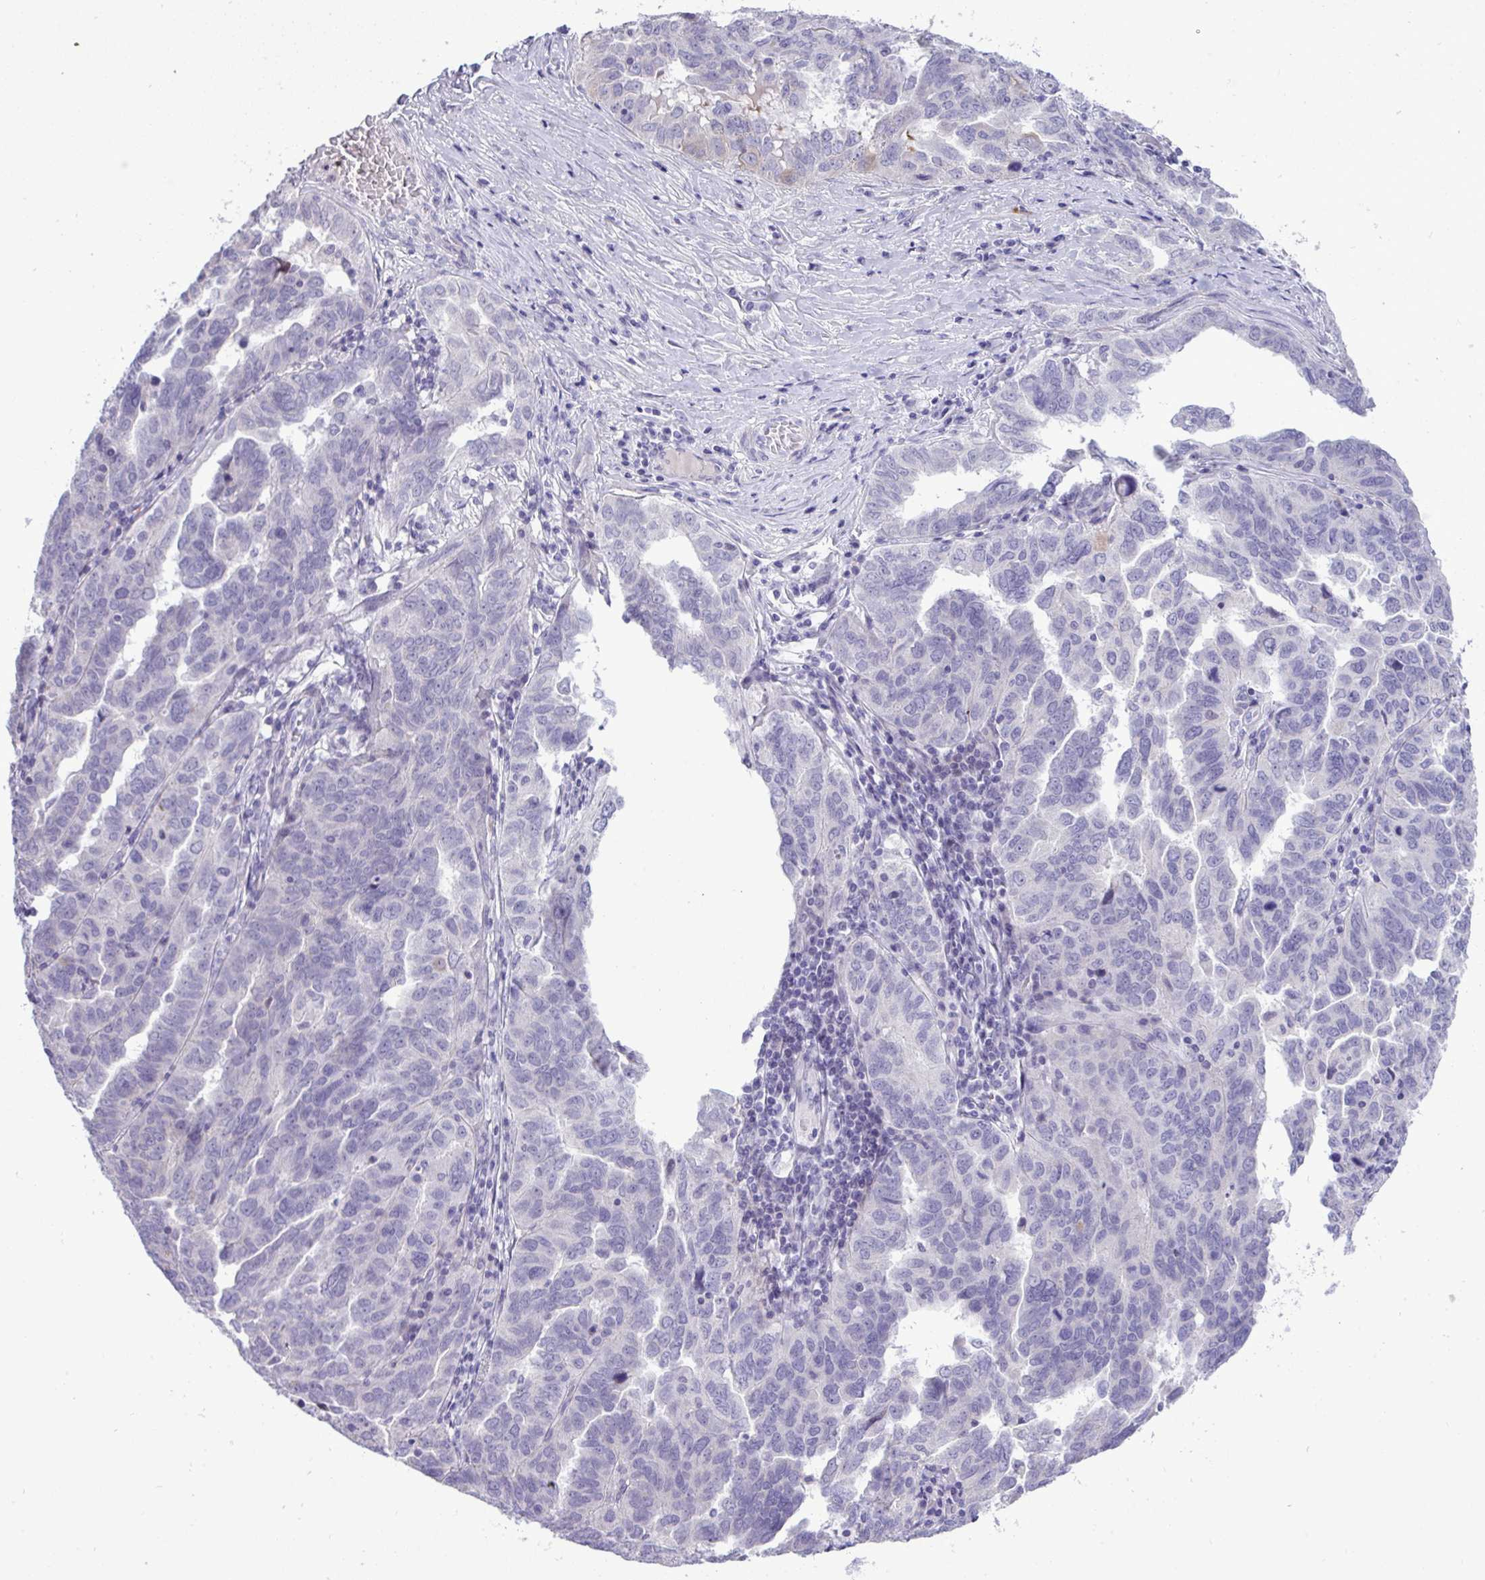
{"staining": {"intensity": "negative", "quantity": "none", "location": "none"}, "tissue": "ovarian cancer", "cell_type": "Tumor cells", "image_type": "cancer", "snomed": [{"axis": "morphology", "description": "Cystadenocarcinoma, serous, NOS"}, {"axis": "topography", "description": "Ovary"}], "caption": "This micrograph is of ovarian cancer (serous cystadenocarcinoma) stained with IHC to label a protein in brown with the nuclei are counter-stained blue. There is no staining in tumor cells. (Immunohistochemistry (ihc), brightfield microscopy, high magnification).", "gene": "SPAG1", "patient": {"sex": "female", "age": 64}}